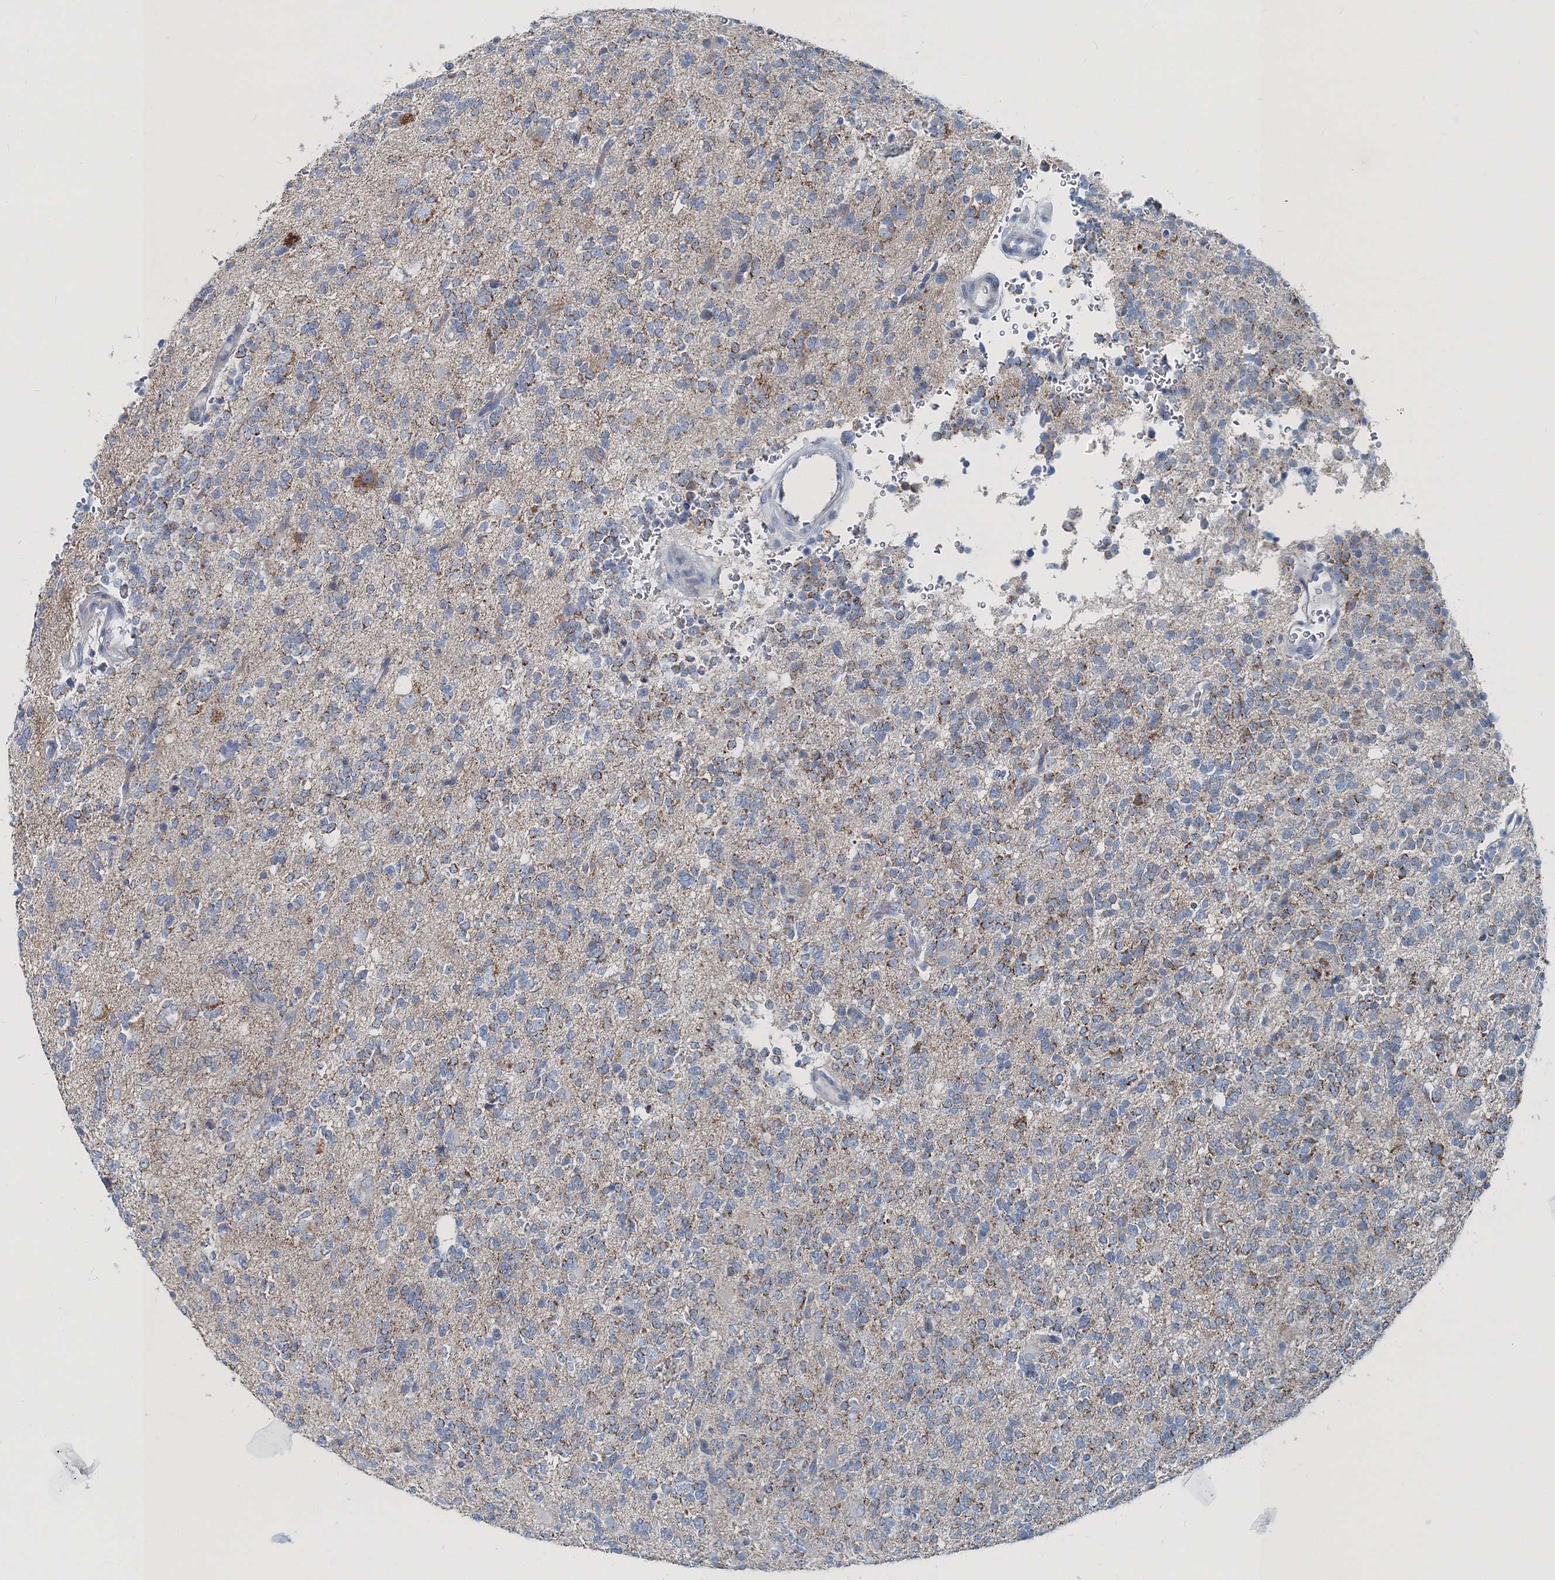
{"staining": {"intensity": "moderate", "quantity": "<25%", "location": "cytoplasmic/membranous"}, "tissue": "glioma", "cell_type": "Tumor cells", "image_type": "cancer", "snomed": [{"axis": "morphology", "description": "Glioma, malignant, High grade"}, {"axis": "topography", "description": "Brain"}], "caption": "DAB immunohistochemical staining of human glioma demonstrates moderate cytoplasmic/membranous protein expression in about <25% of tumor cells. (DAB = brown stain, brightfield microscopy at high magnification).", "gene": "GABARAPL2", "patient": {"sex": "female", "age": 62}}